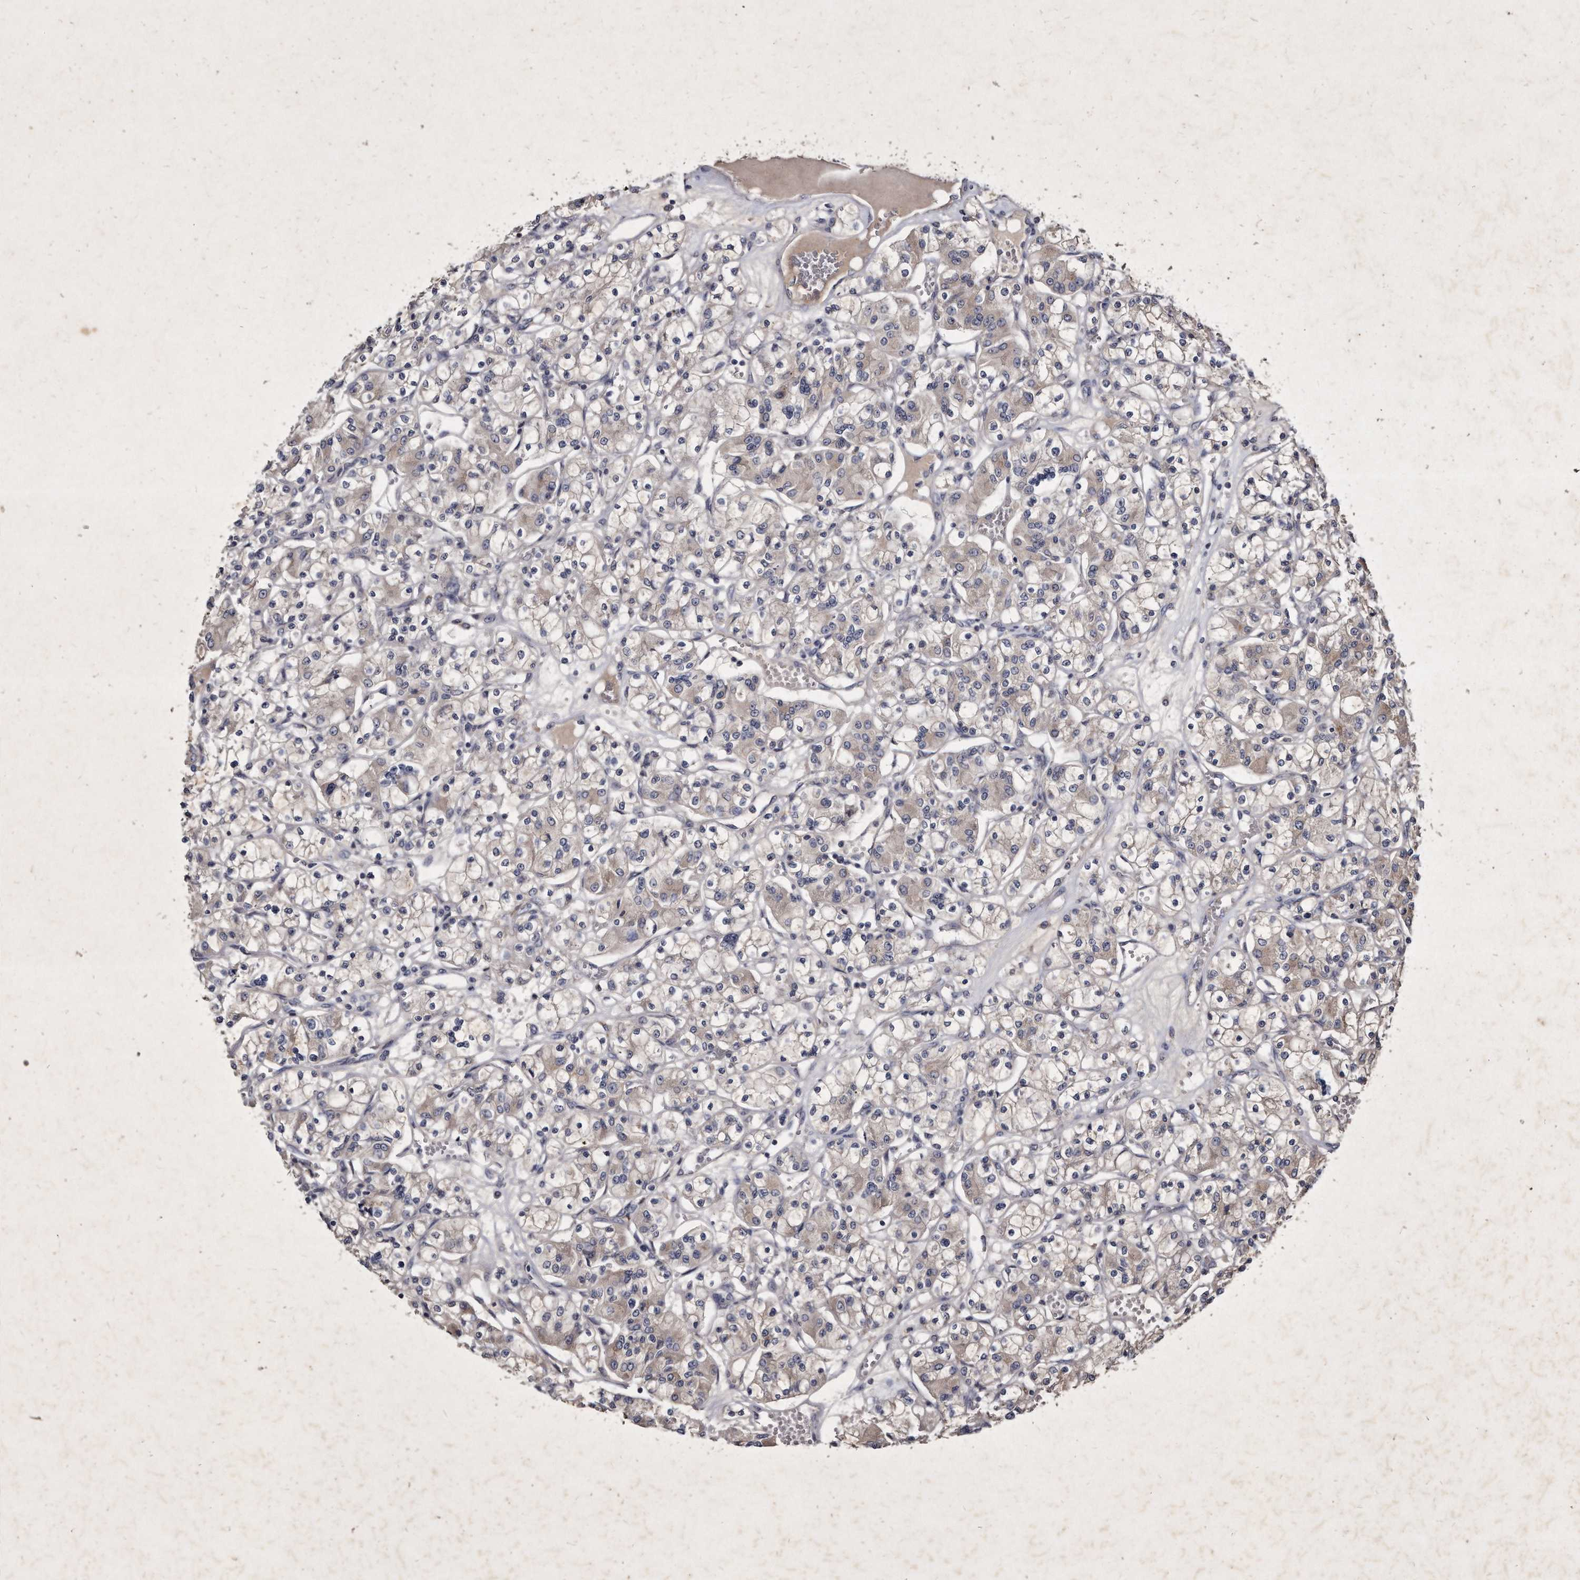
{"staining": {"intensity": "weak", "quantity": "<25%", "location": "cytoplasmic/membranous"}, "tissue": "renal cancer", "cell_type": "Tumor cells", "image_type": "cancer", "snomed": [{"axis": "morphology", "description": "Adenocarcinoma, NOS"}, {"axis": "topography", "description": "Kidney"}], "caption": "Tumor cells show no significant positivity in adenocarcinoma (renal).", "gene": "KLHDC3", "patient": {"sex": "female", "age": 59}}